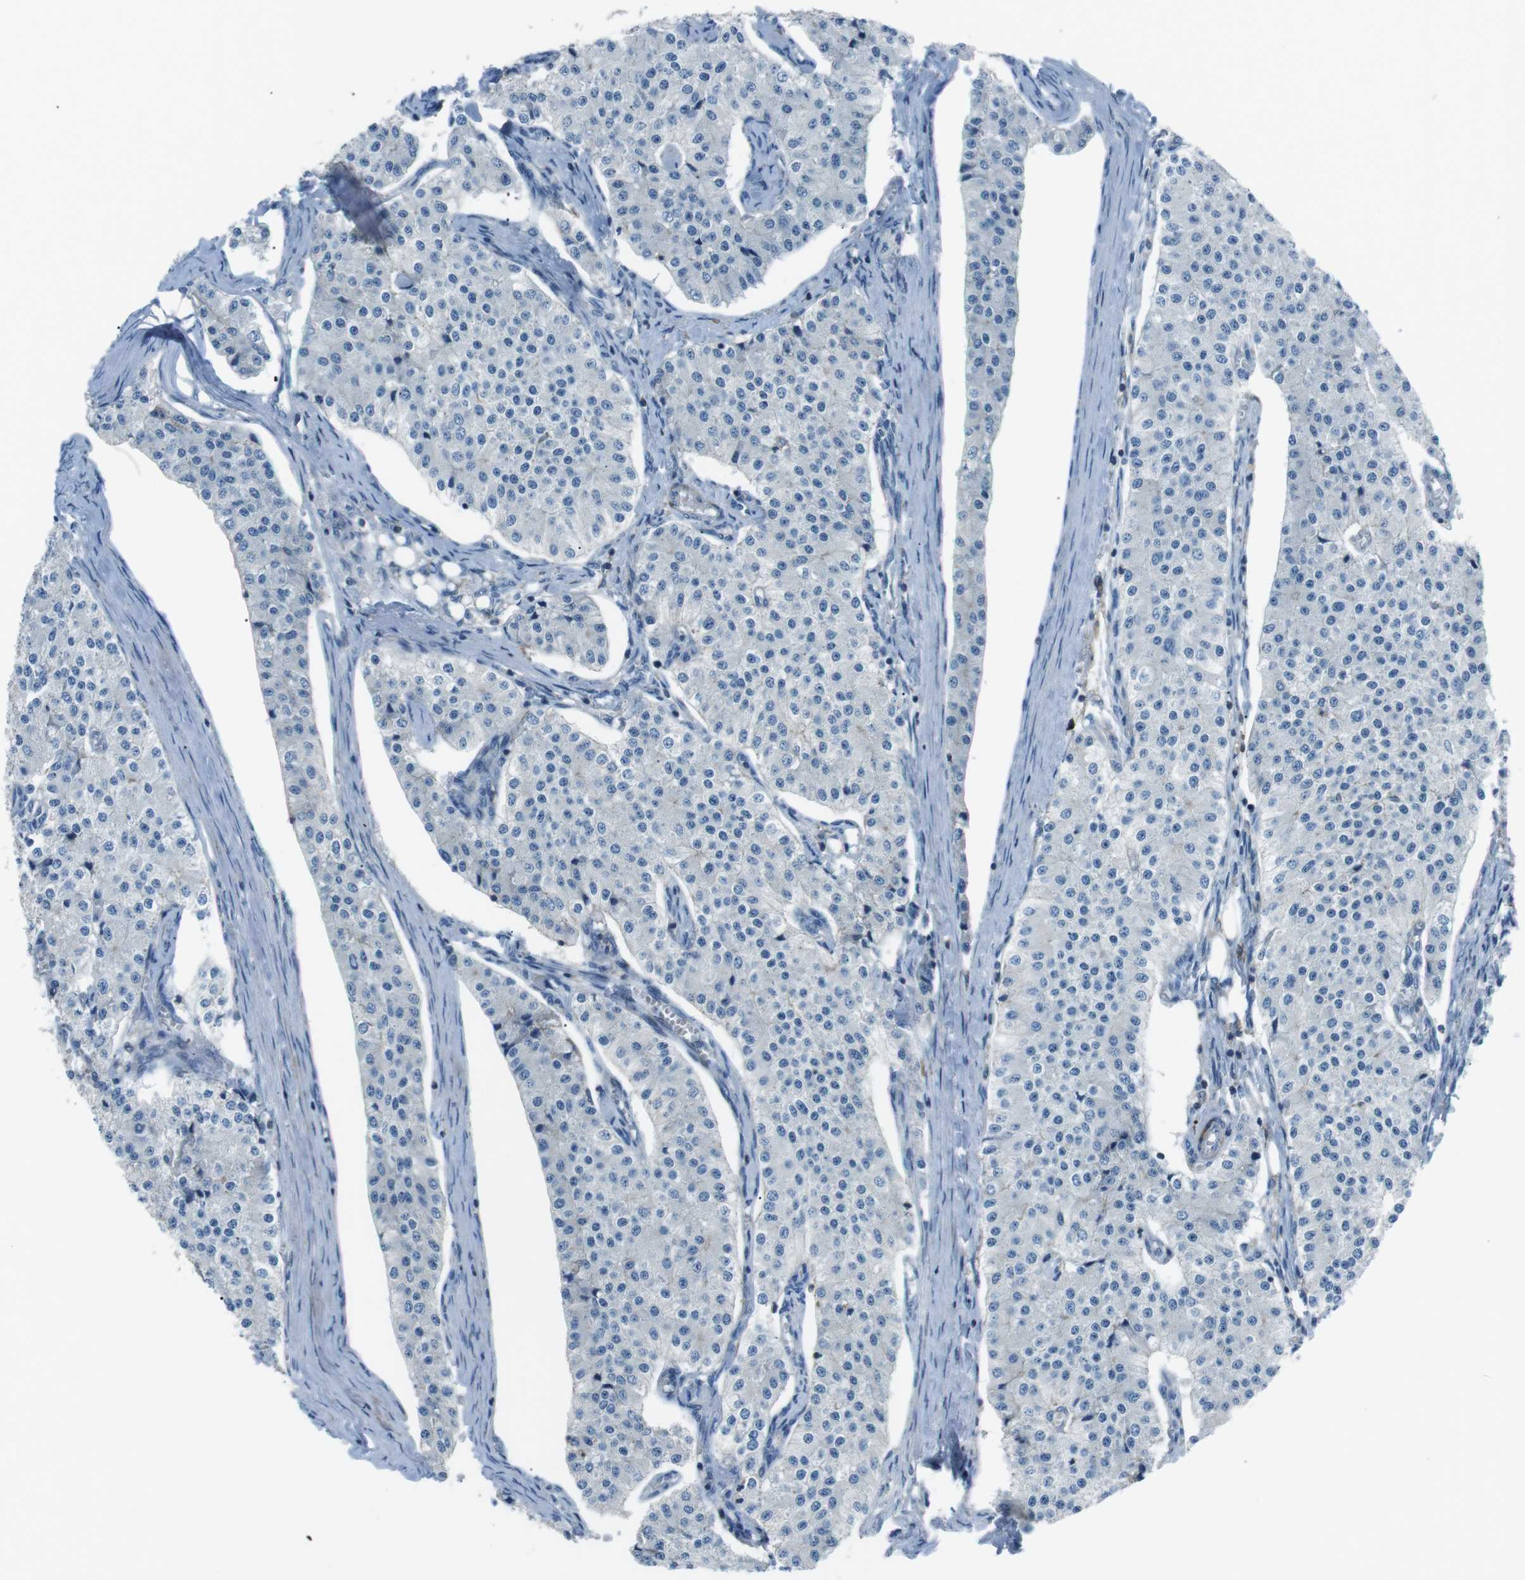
{"staining": {"intensity": "negative", "quantity": "none", "location": "none"}, "tissue": "carcinoid", "cell_type": "Tumor cells", "image_type": "cancer", "snomed": [{"axis": "morphology", "description": "Carcinoid, malignant, NOS"}, {"axis": "topography", "description": "Colon"}], "caption": "Malignant carcinoid stained for a protein using immunohistochemistry (IHC) exhibits no staining tumor cells.", "gene": "ARVCF", "patient": {"sex": "female", "age": 52}}